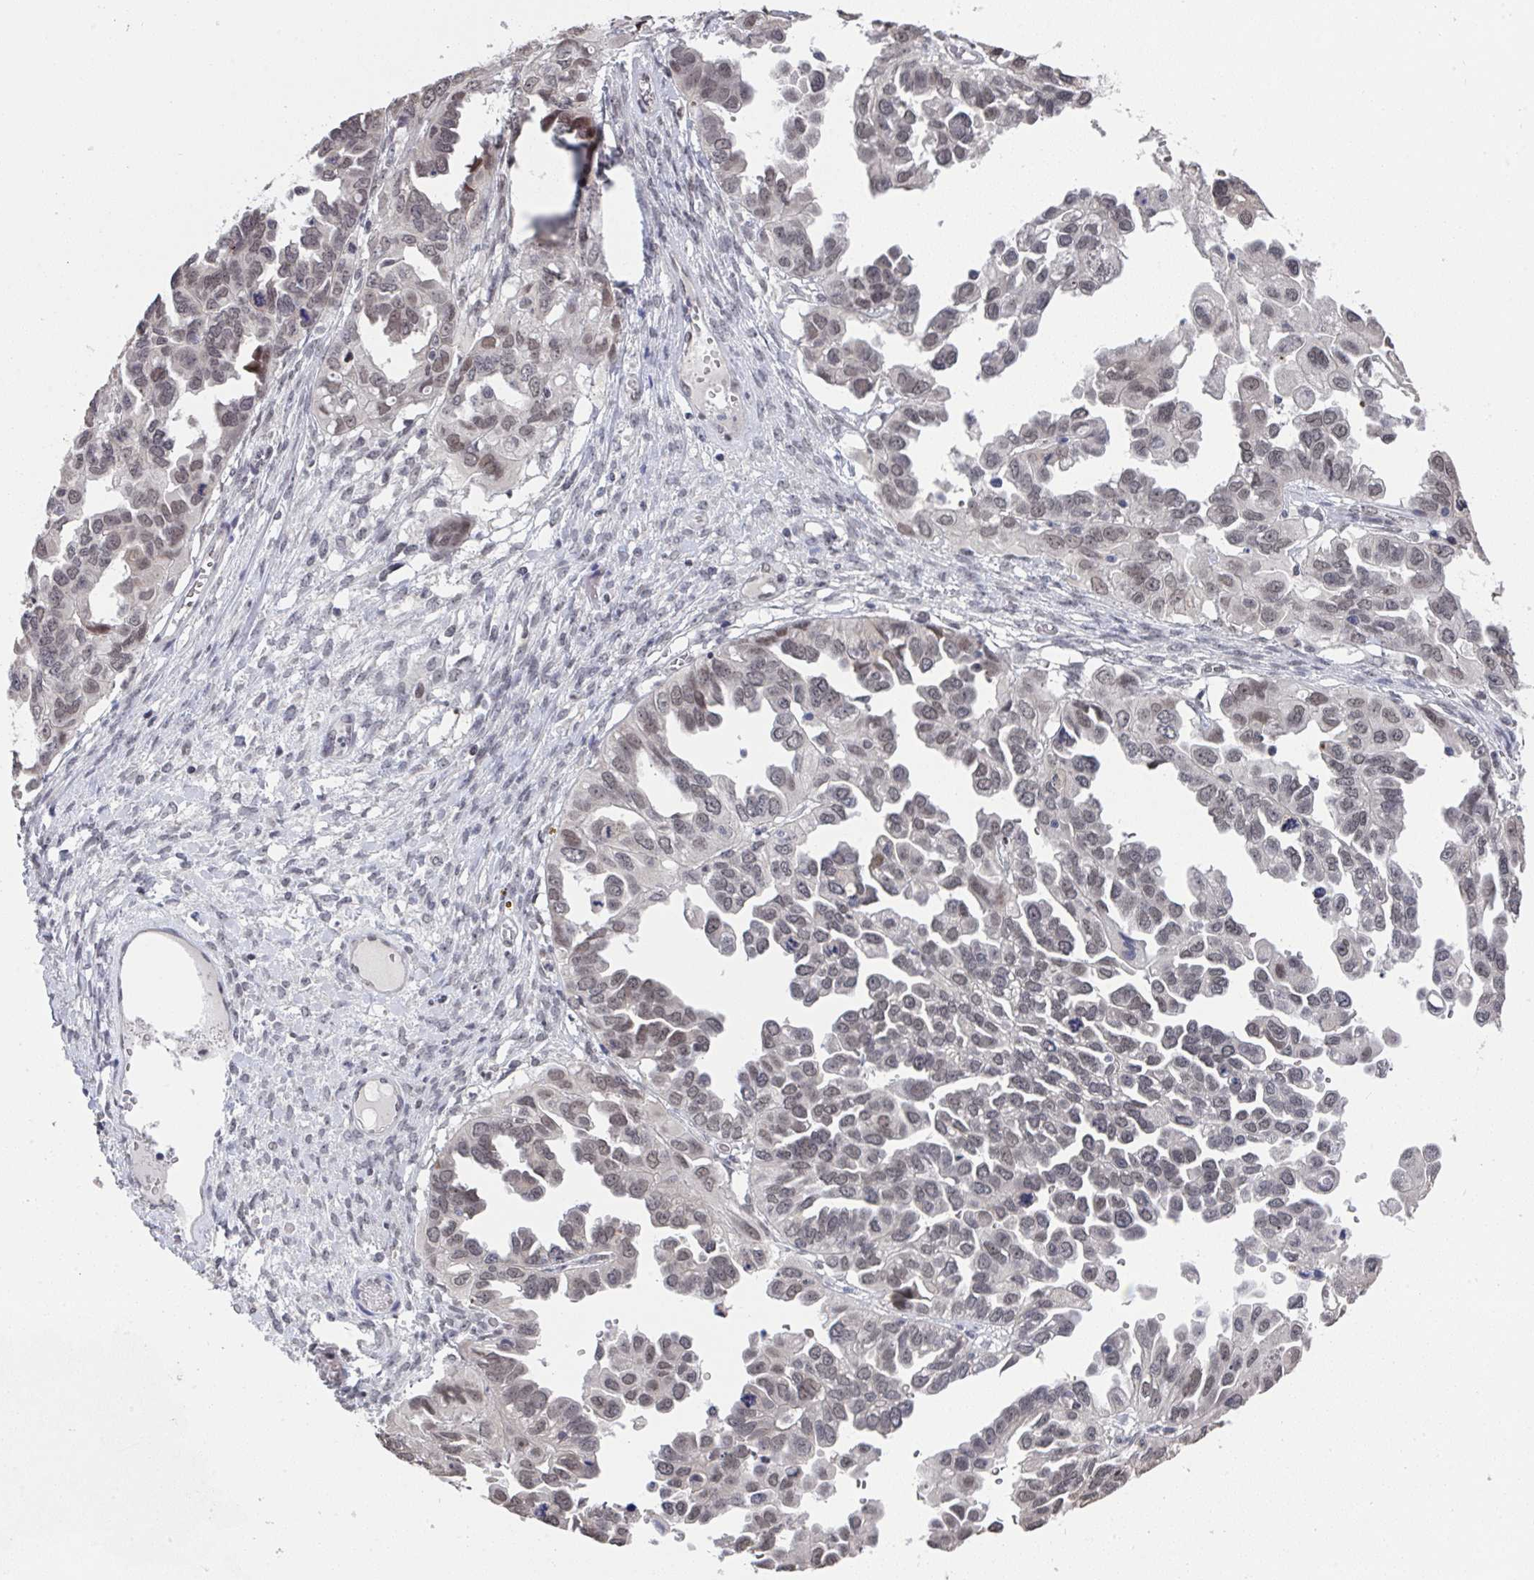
{"staining": {"intensity": "weak", "quantity": "25%-75%", "location": "nuclear"}, "tissue": "ovarian cancer", "cell_type": "Tumor cells", "image_type": "cancer", "snomed": [{"axis": "morphology", "description": "Cystadenocarcinoma, serous, NOS"}, {"axis": "topography", "description": "Ovary"}], "caption": "Serous cystadenocarcinoma (ovarian) stained for a protein (brown) displays weak nuclear positive expression in about 25%-75% of tumor cells.", "gene": "JMJD1C", "patient": {"sex": "female", "age": 53}}